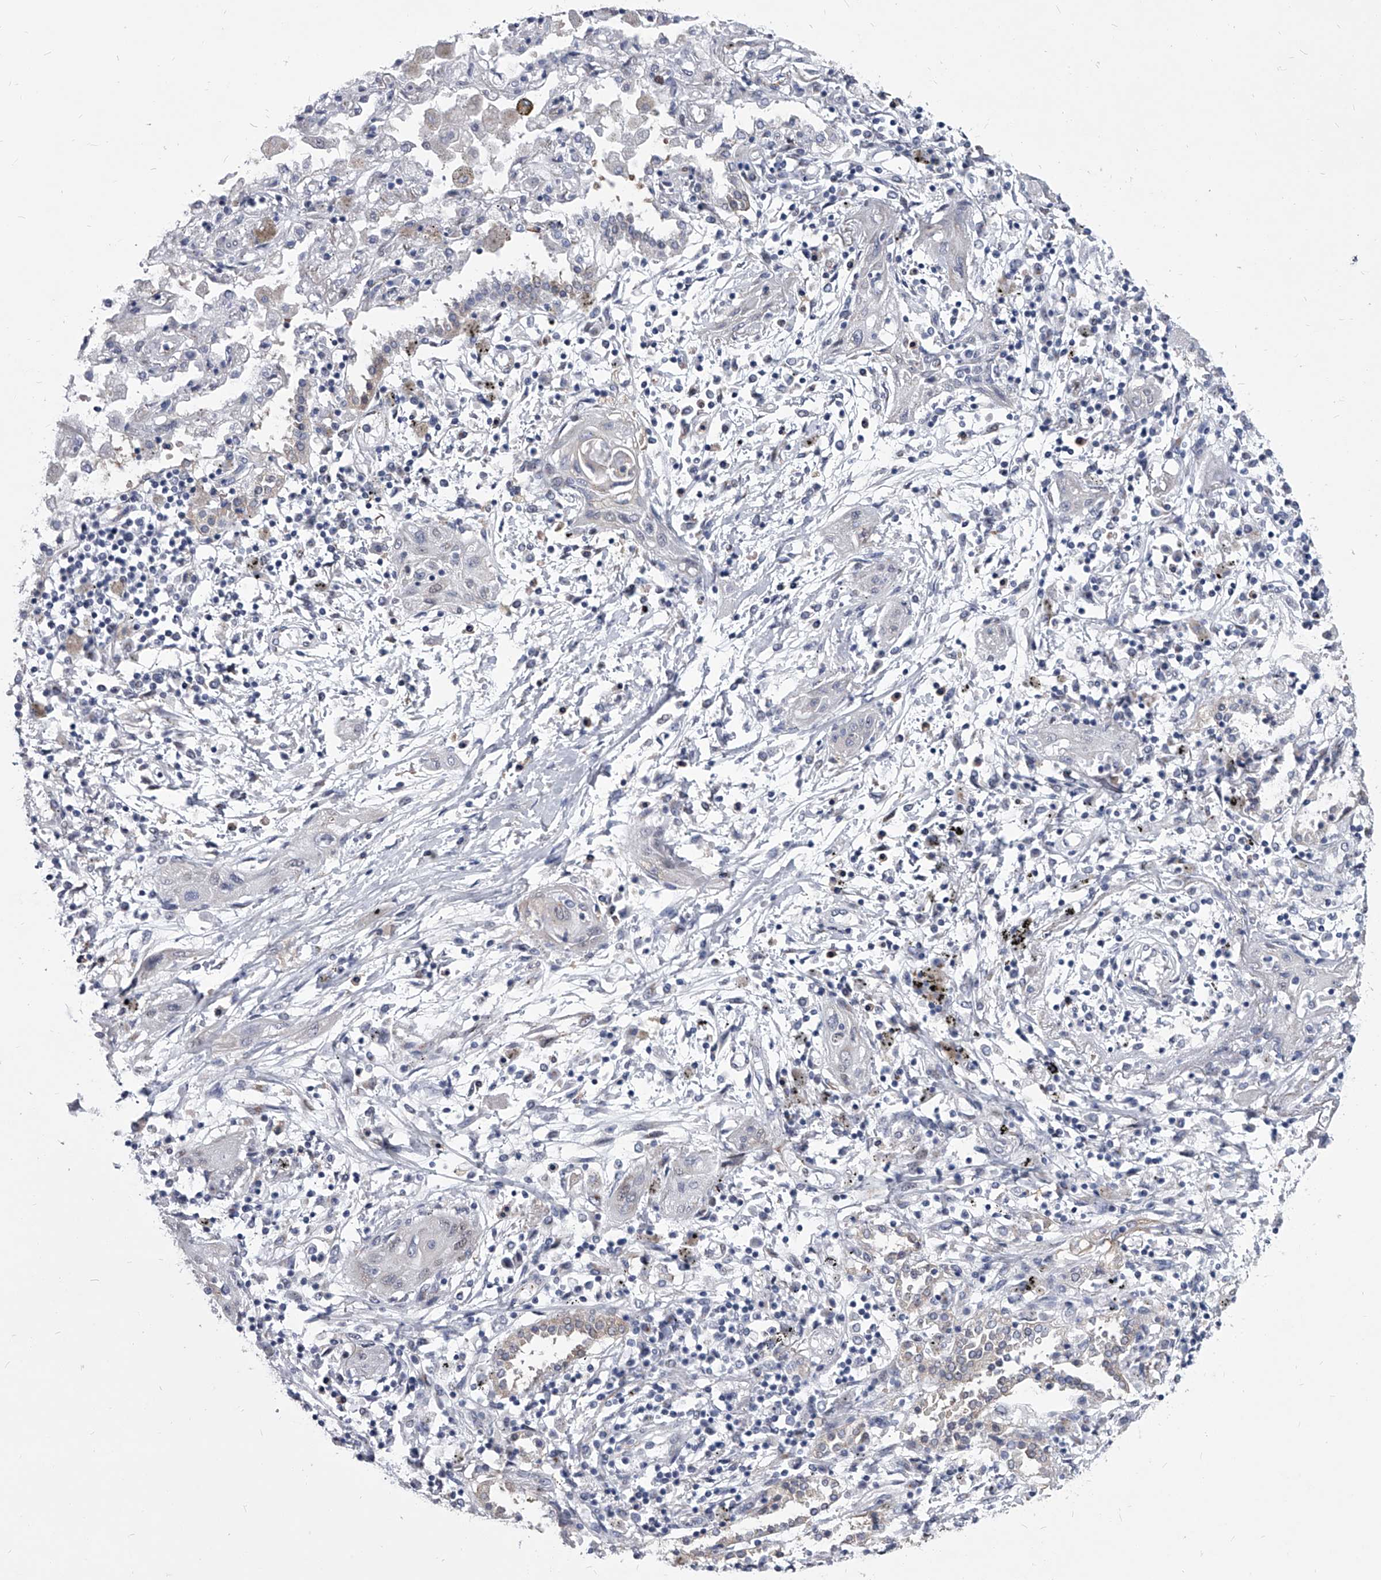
{"staining": {"intensity": "negative", "quantity": "none", "location": "none"}, "tissue": "lung cancer", "cell_type": "Tumor cells", "image_type": "cancer", "snomed": [{"axis": "morphology", "description": "Squamous cell carcinoma, NOS"}, {"axis": "topography", "description": "Lung"}], "caption": "Immunohistochemical staining of lung cancer demonstrates no significant staining in tumor cells. Brightfield microscopy of immunohistochemistry (IHC) stained with DAB (brown) and hematoxylin (blue), captured at high magnification.", "gene": "EVA1C", "patient": {"sex": "female", "age": 47}}